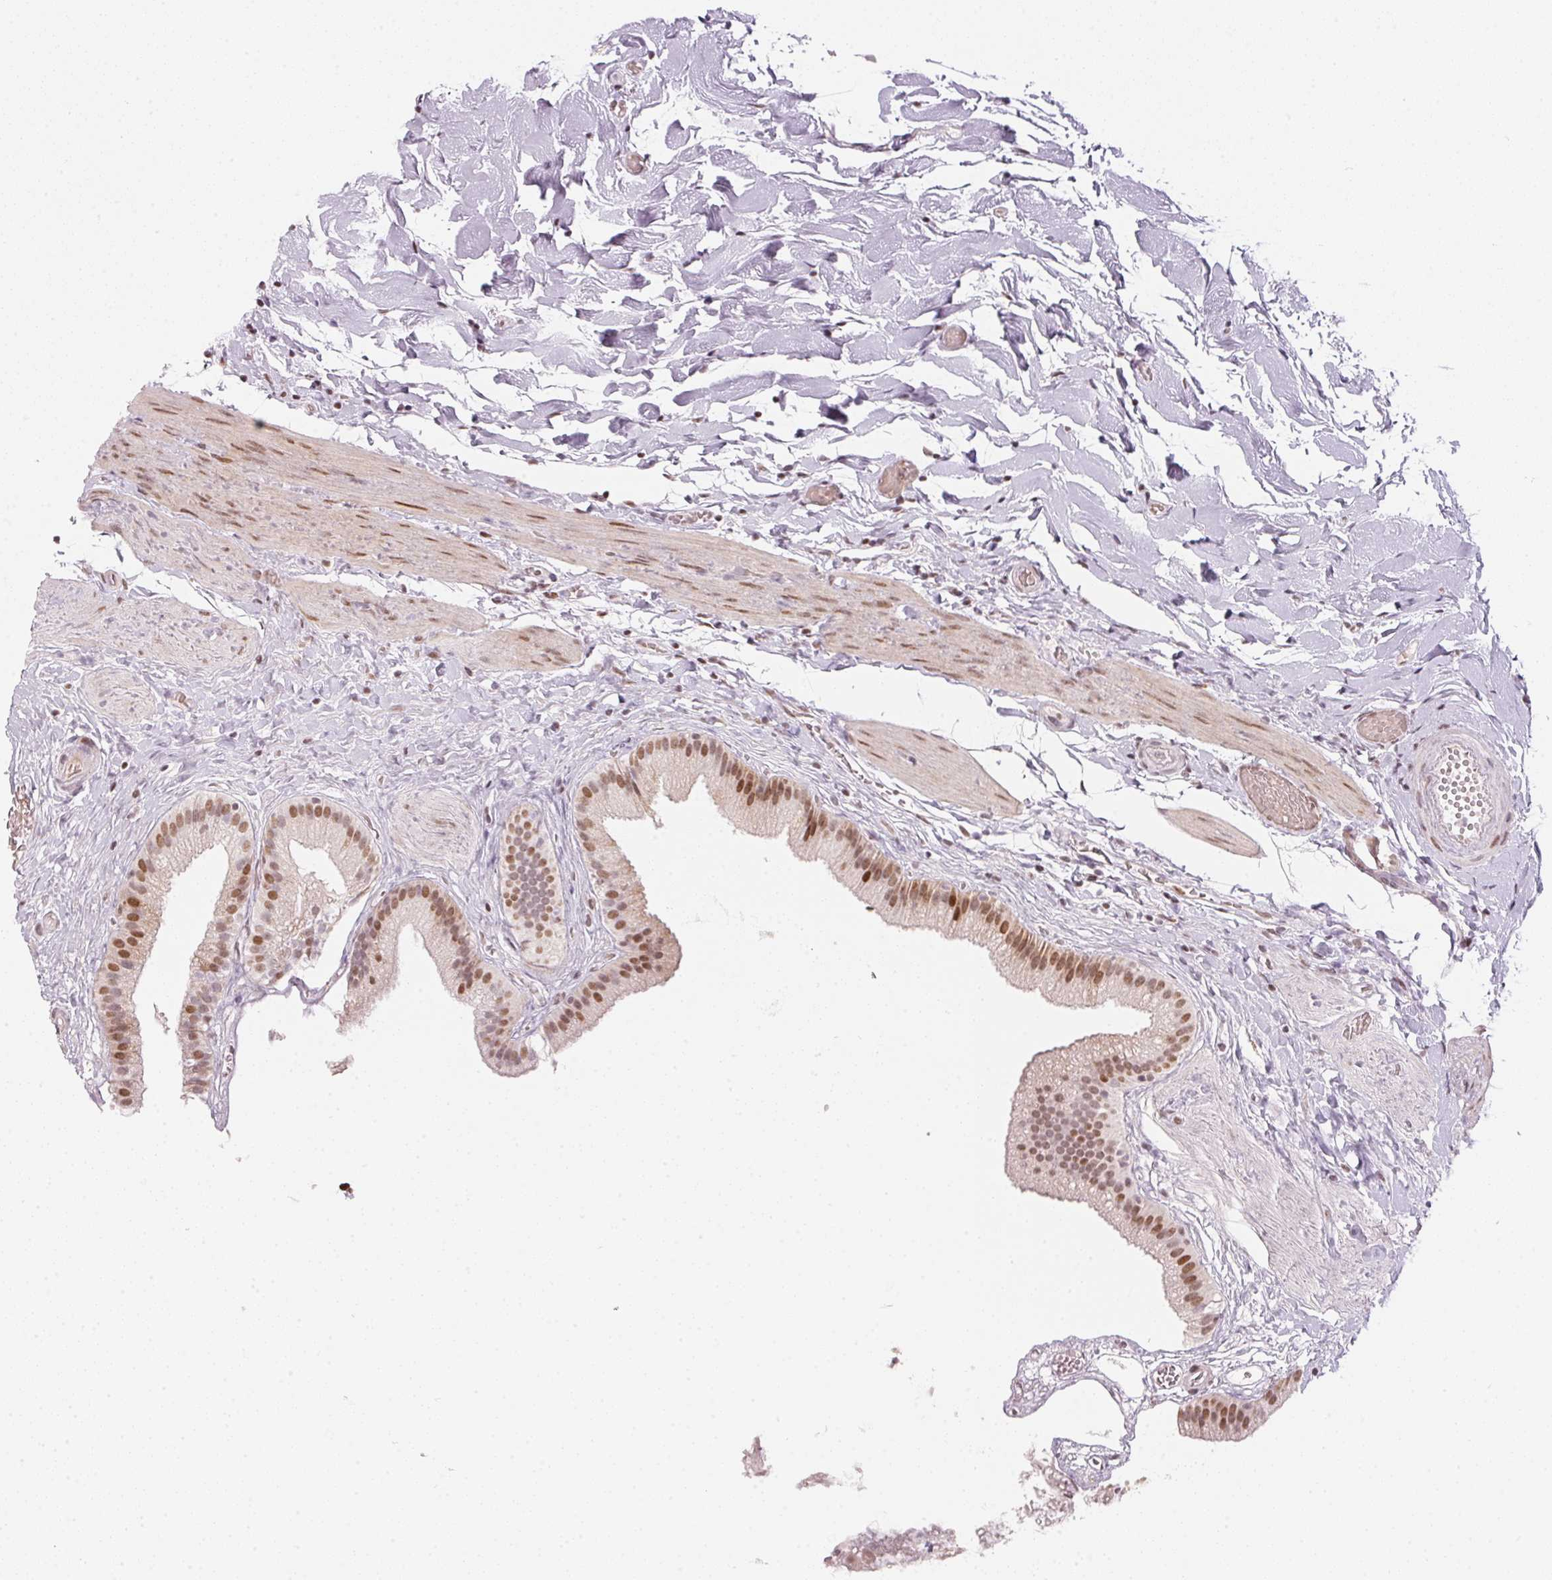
{"staining": {"intensity": "moderate", "quantity": ">75%", "location": "nuclear"}, "tissue": "gallbladder", "cell_type": "Glandular cells", "image_type": "normal", "snomed": [{"axis": "morphology", "description": "Normal tissue, NOS"}, {"axis": "topography", "description": "Gallbladder"}], "caption": "Moderate nuclear staining is identified in about >75% of glandular cells in normal gallbladder.", "gene": "KAT6A", "patient": {"sex": "female", "age": 63}}